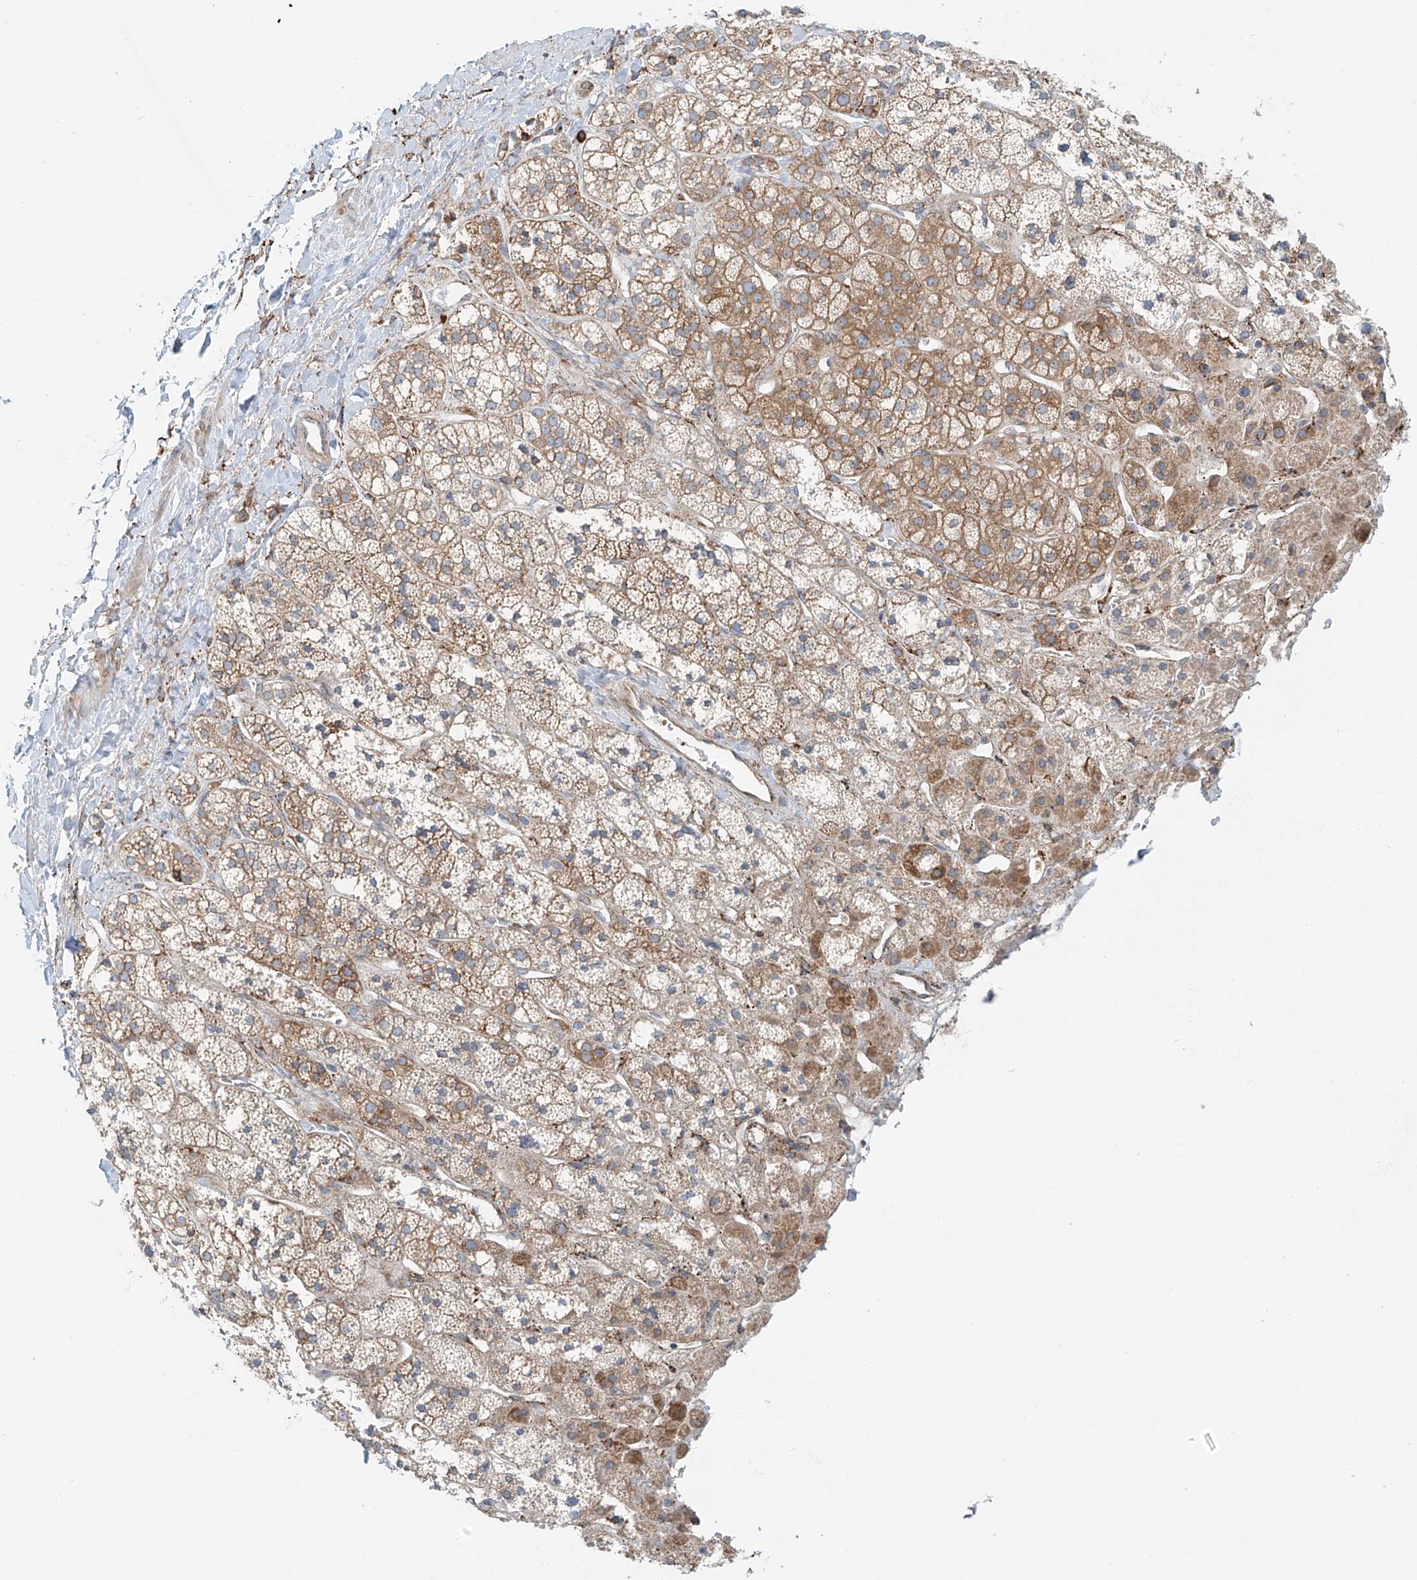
{"staining": {"intensity": "moderate", "quantity": ">75%", "location": "cytoplasmic/membranous"}, "tissue": "adrenal gland", "cell_type": "Glandular cells", "image_type": "normal", "snomed": [{"axis": "morphology", "description": "Normal tissue, NOS"}, {"axis": "topography", "description": "Adrenal gland"}], "caption": "Adrenal gland stained for a protein (brown) exhibits moderate cytoplasmic/membranous positive positivity in about >75% of glandular cells.", "gene": "EIPR1", "patient": {"sex": "male", "age": 56}}